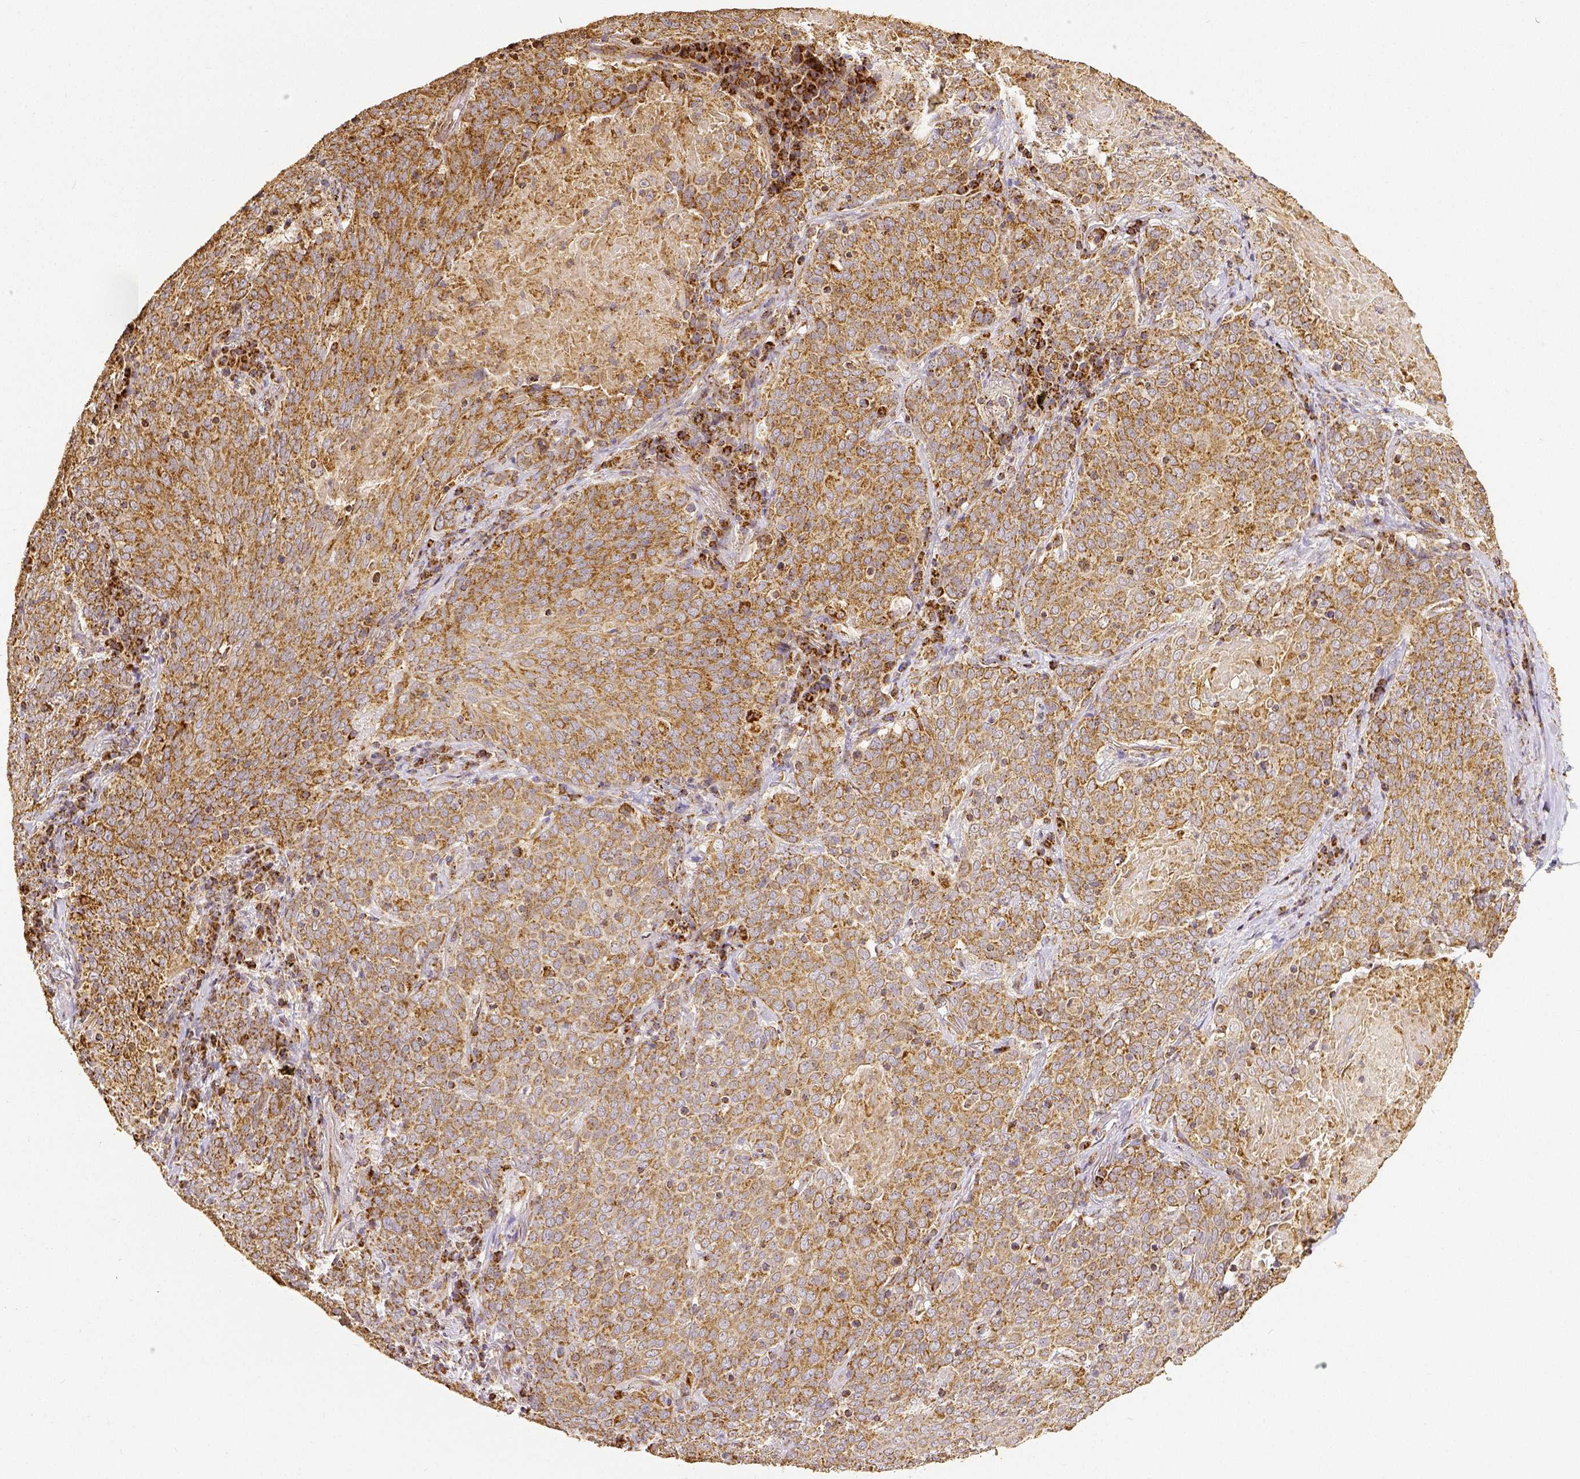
{"staining": {"intensity": "moderate", "quantity": ">75%", "location": "cytoplasmic/membranous"}, "tissue": "lung cancer", "cell_type": "Tumor cells", "image_type": "cancer", "snomed": [{"axis": "morphology", "description": "Squamous cell carcinoma, NOS"}, {"axis": "topography", "description": "Lung"}], "caption": "Immunohistochemical staining of human squamous cell carcinoma (lung) exhibits moderate cytoplasmic/membranous protein expression in about >75% of tumor cells.", "gene": "SDHB", "patient": {"sex": "male", "age": 82}}